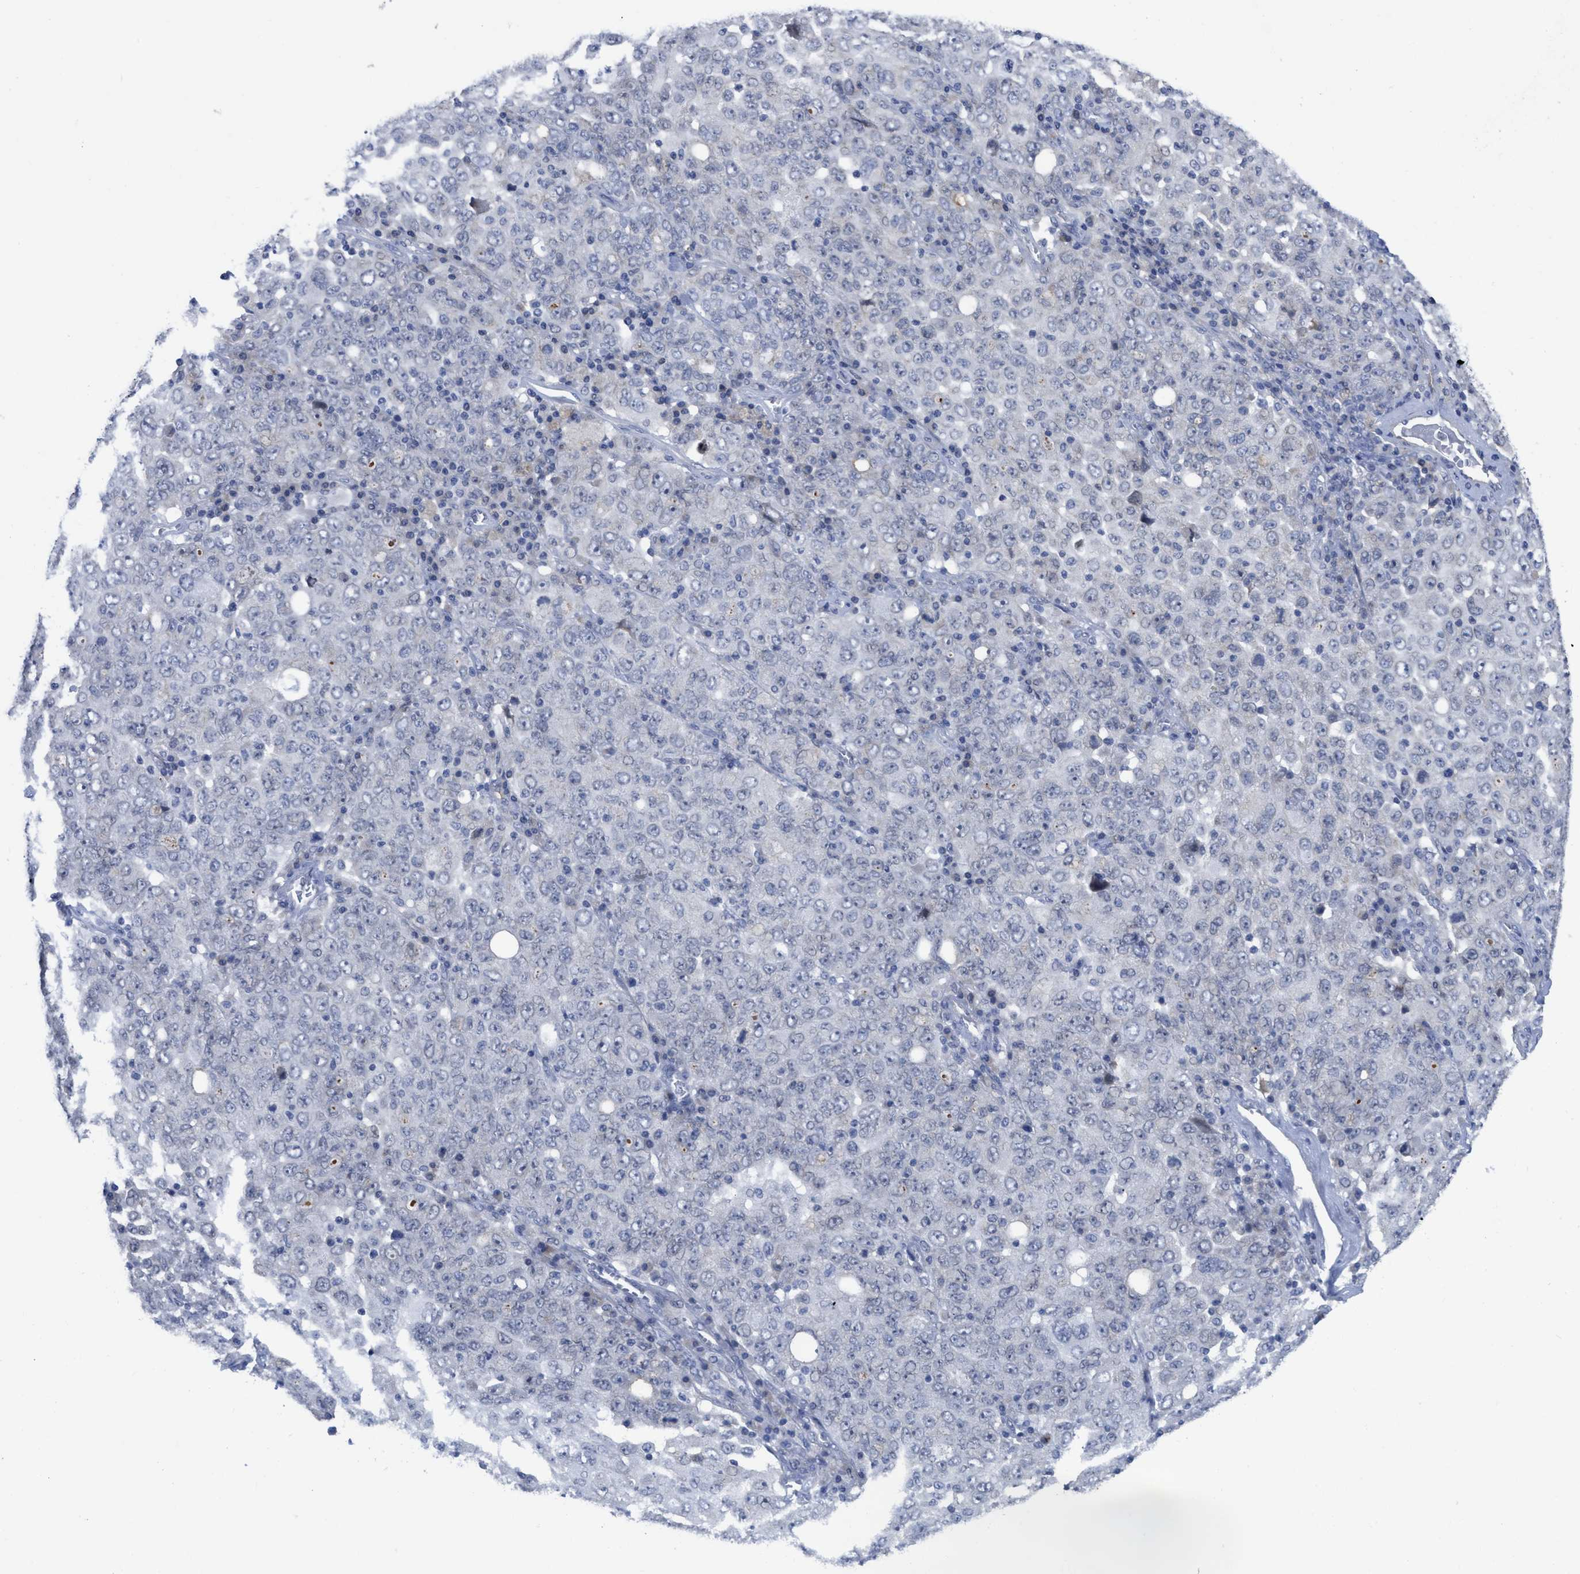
{"staining": {"intensity": "negative", "quantity": "none", "location": "none"}, "tissue": "ovarian cancer", "cell_type": "Tumor cells", "image_type": "cancer", "snomed": [{"axis": "morphology", "description": "Carcinoma, endometroid"}, {"axis": "topography", "description": "Ovary"}], "caption": "The micrograph exhibits no staining of tumor cells in ovarian endometroid carcinoma.", "gene": "ACKR1", "patient": {"sex": "female", "age": 62}}